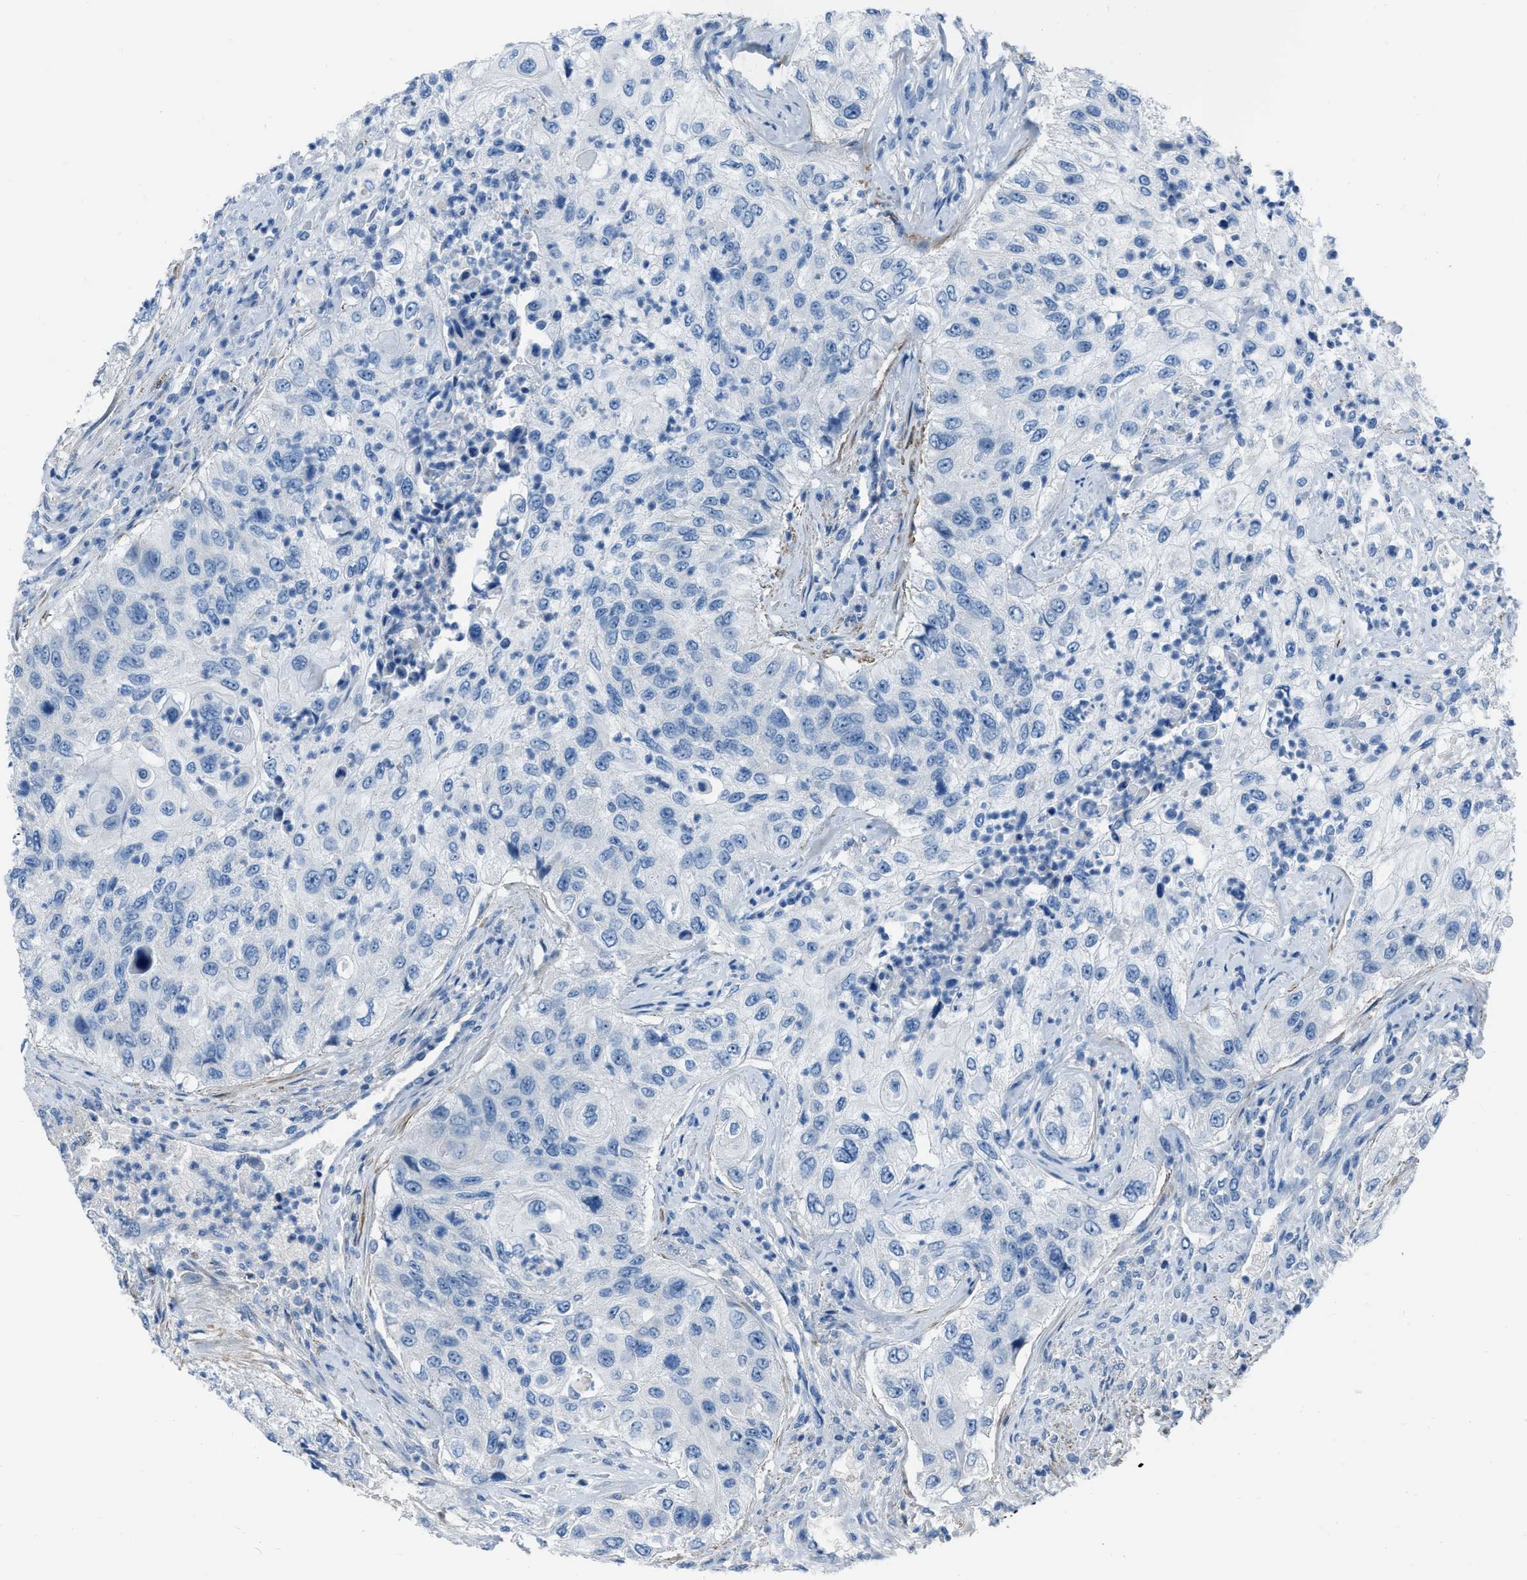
{"staining": {"intensity": "negative", "quantity": "none", "location": "none"}, "tissue": "urothelial cancer", "cell_type": "Tumor cells", "image_type": "cancer", "snomed": [{"axis": "morphology", "description": "Urothelial carcinoma, High grade"}, {"axis": "topography", "description": "Urinary bladder"}], "caption": "IHC of human urothelial cancer demonstrates no staining in tumor cells.", "gene": "SPATC1L", "patient": {"sex": "female", "age": 60}}